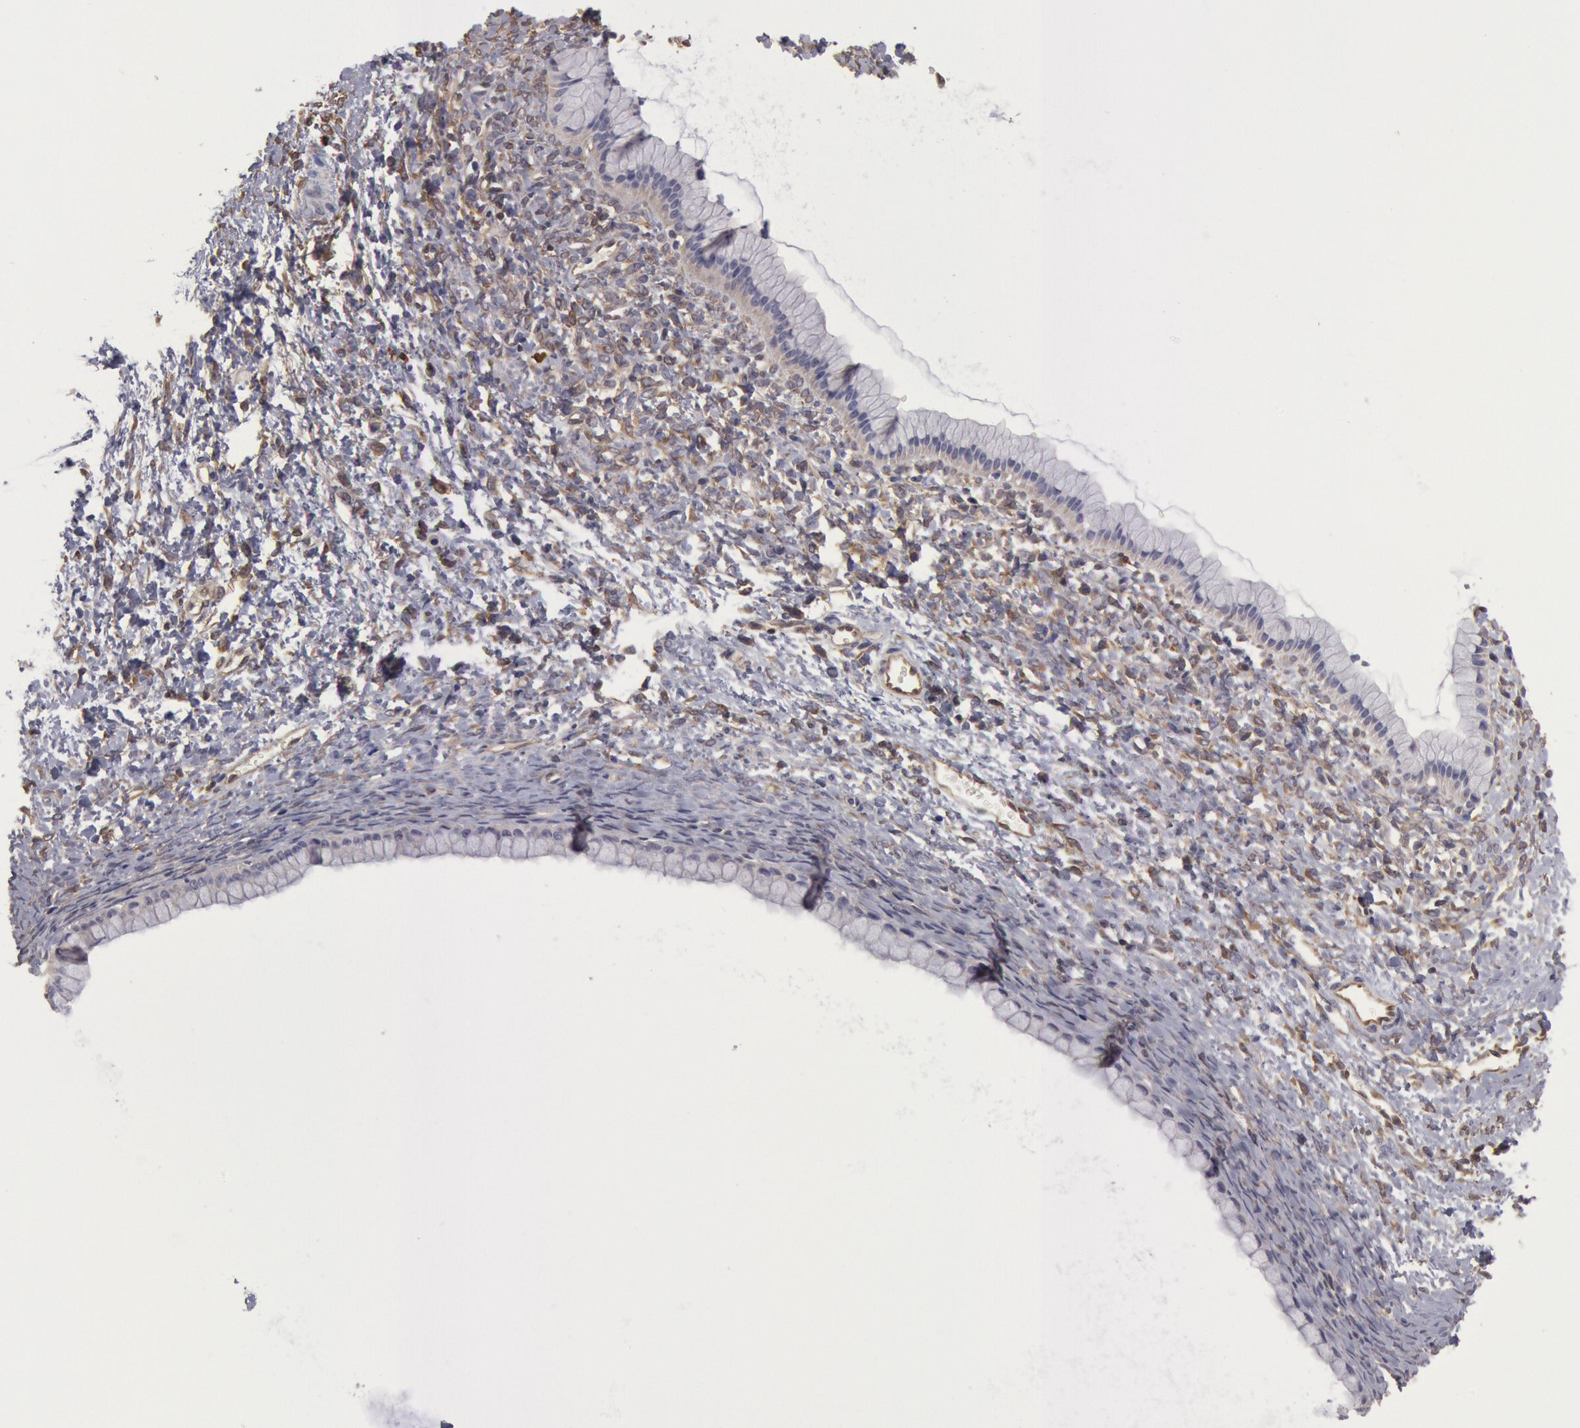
{"staining": {"intensity": "negative", "quantity": "none", "location": "none"}, "tissue": "ovarian cancer", "cell_type": "Tumor cells", "image_type": "cancer", "snomed": [{"axis": "morphology", "description": "Cystadenocarcinoma, mucinous, NOS"}, {"axis": "topography", "description": "Ovary"}], "caption": "A high-resolution photomicrograph shows immunohistochemistry staining of ovarian mucinous cystadenocarcinoma, which demonstrates no significant positivity in tumor cells. (IHC, brightfield microscopy, high magnification).", "gene": "CCDC50", "patient": {"sex": "female", "age": 25}}